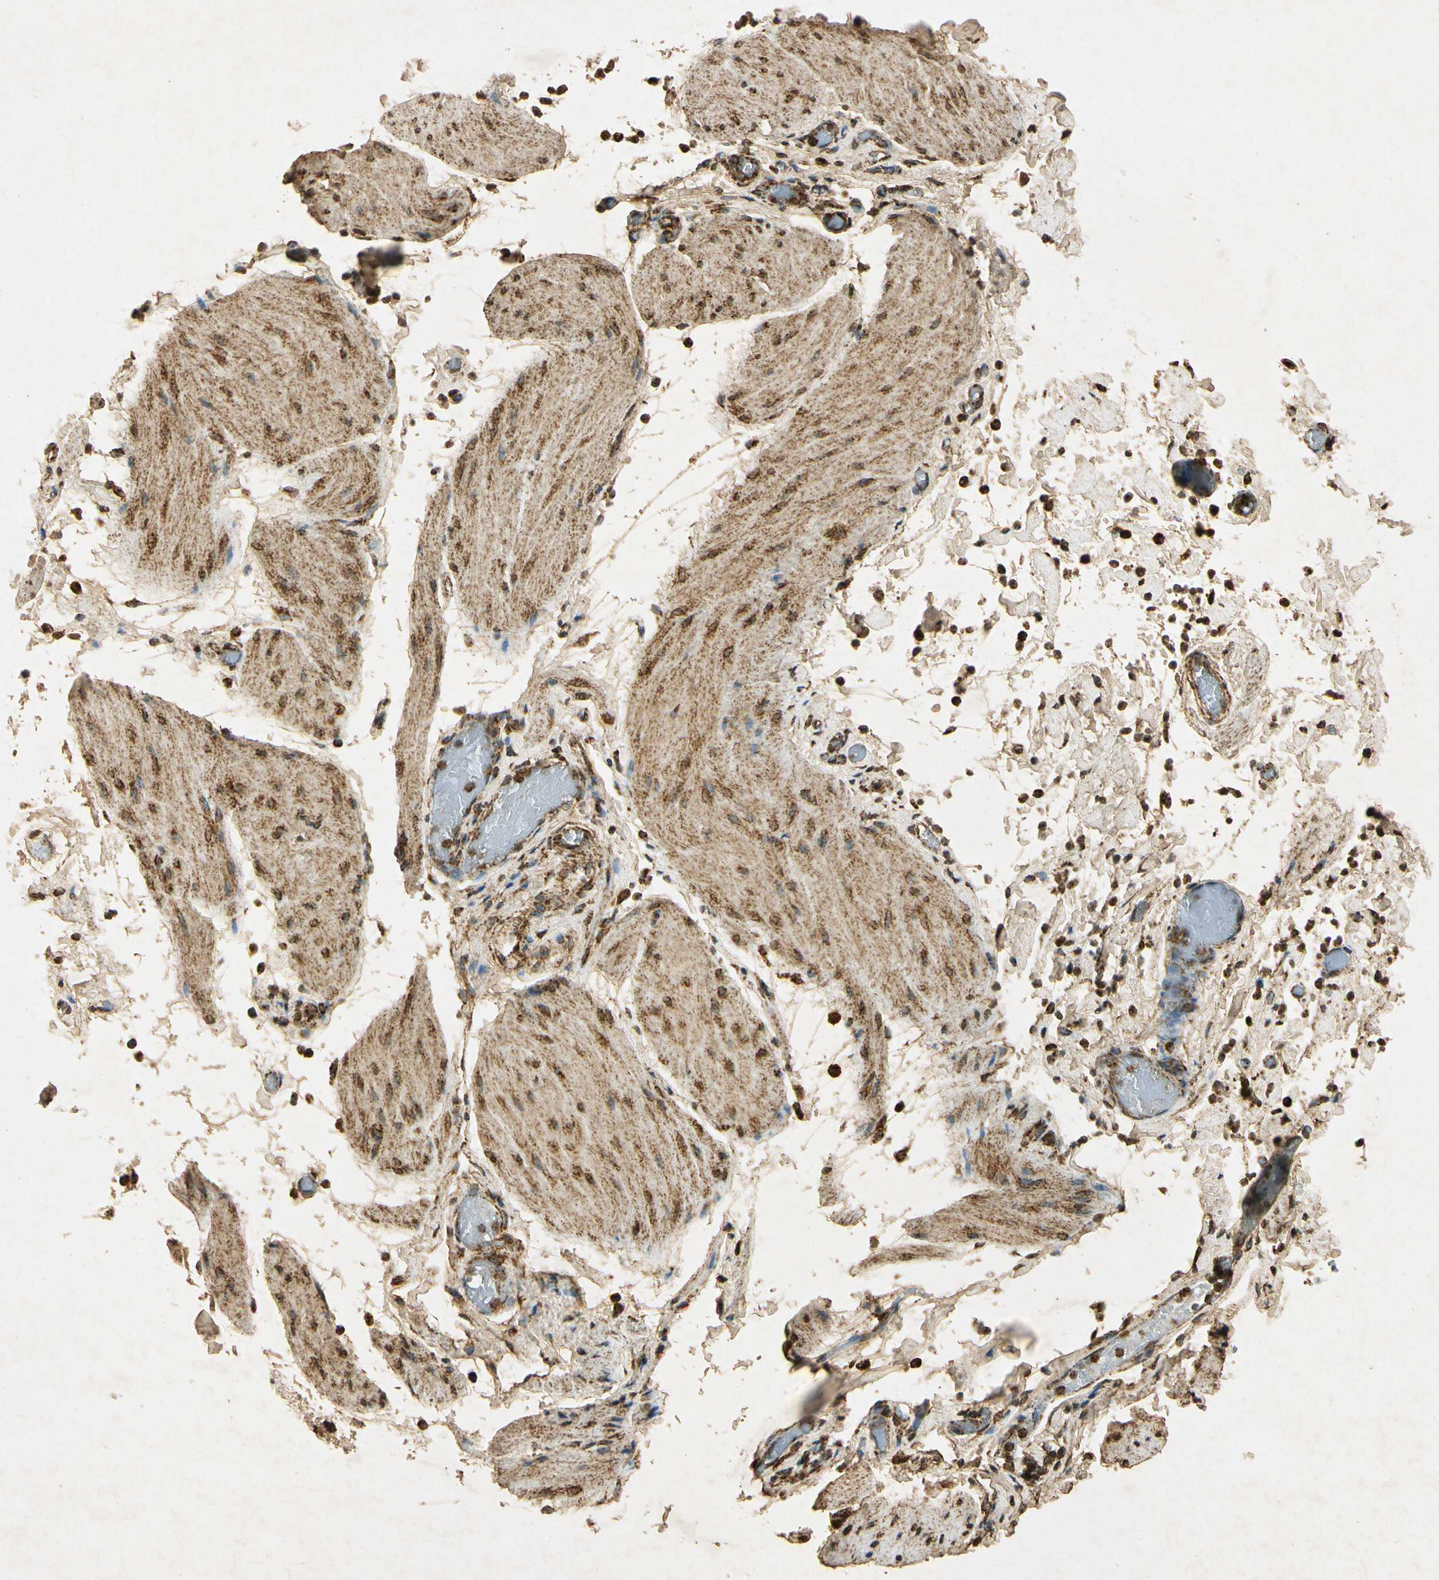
{"staining": {"intensity": "moderate", "quantity": ">75%", "location": "cytoplasmic/membranous"}, "tissue": "smooth muscle", "cell_type": "Smooth muscle cells", "image_type": "normal", "snomed": [{"axis": "morphology", "description": "Normal tissue, NOS"}, {"axis": "topography", "description": "Smooth muscle"}, {"axis": "topography", "description": "Colon"}], "caption": "High-power microscopy captured an IHC image of benign smooth muscle, revealing moderate cytoplasmic/membranous positivity in about >75% of smooth muscle cells.", "gene": "PRDX3", "patient": {"sex": "male", "age": 67}}